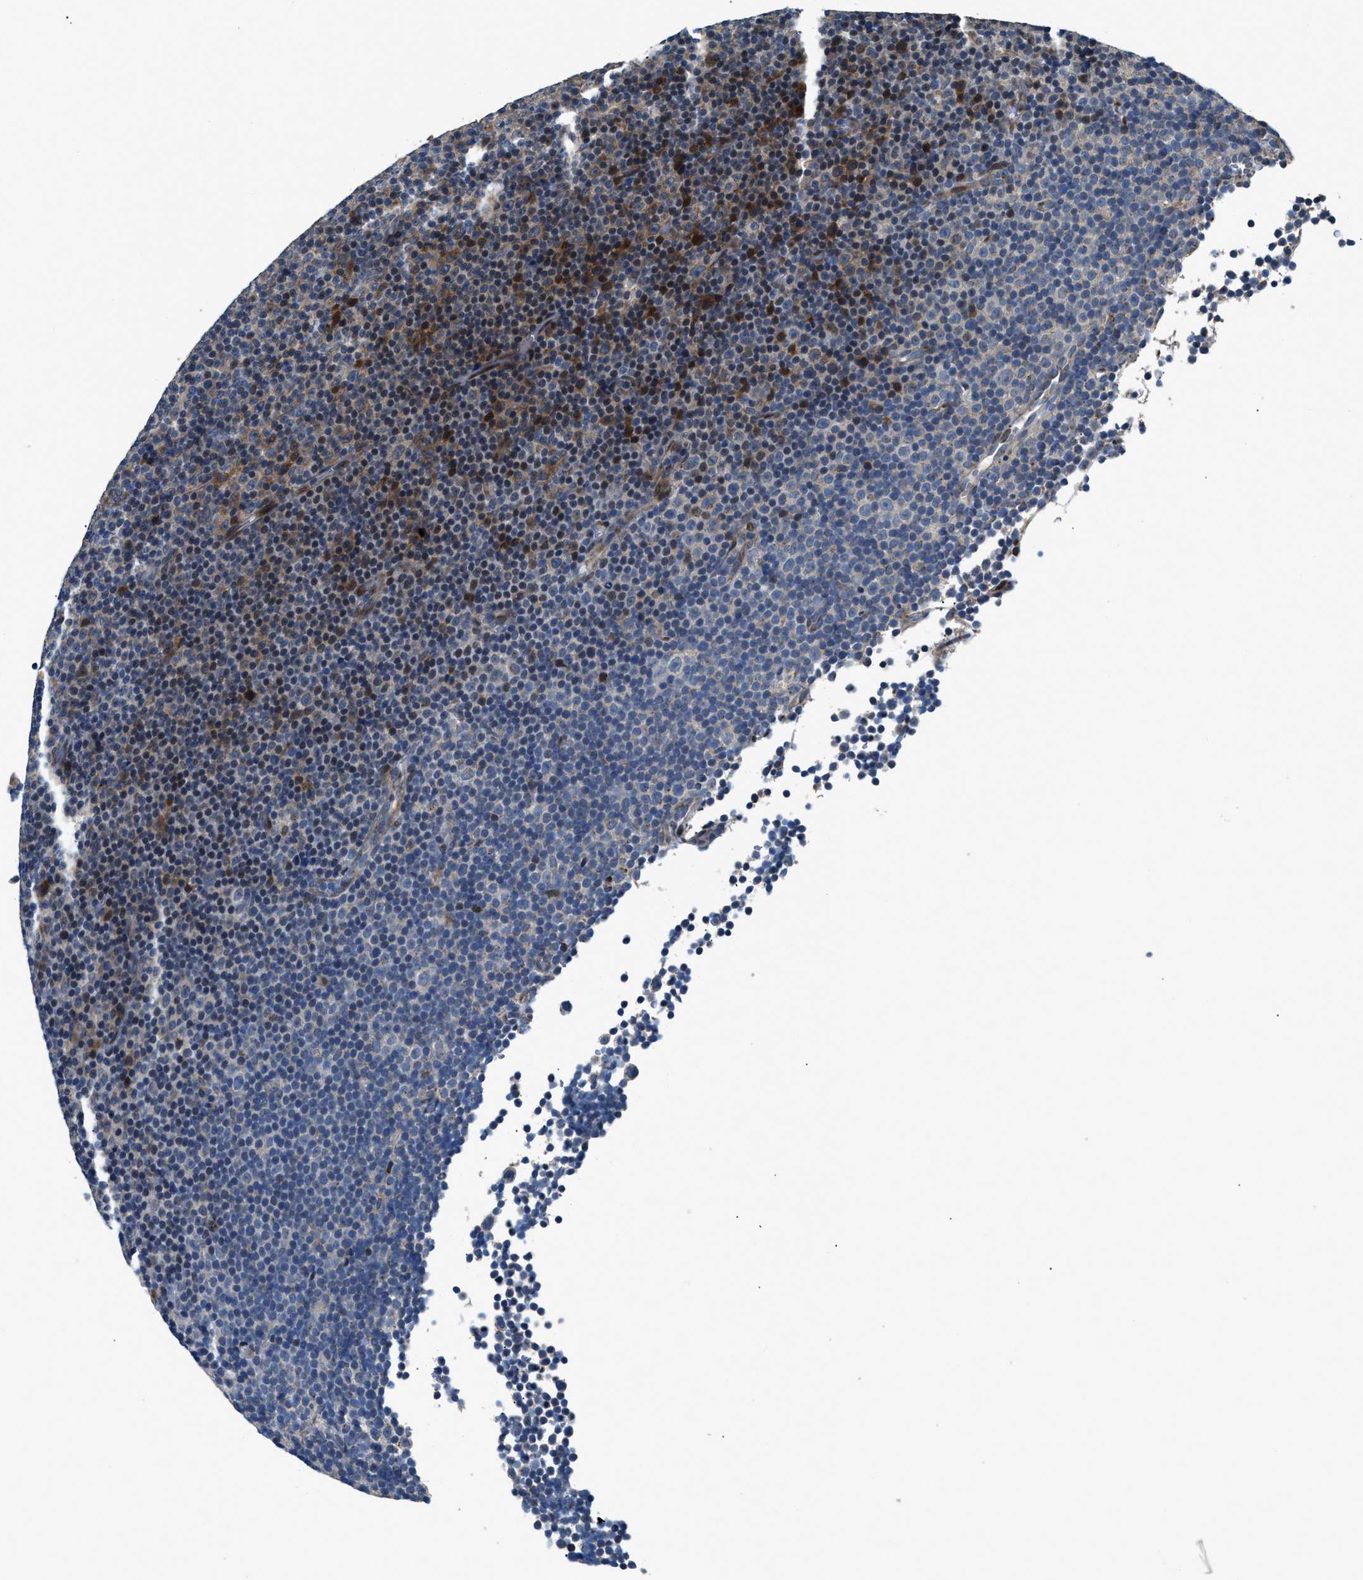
{"staining": {"intensity": "weak", "quantity": ">75%", "location": "cytoplasmic/membranous"}, "tissue": "lymphoma", "cell_type": "Tumor cells", "image_type": "cancer", "snomed": [{"axis": "morphology", "description": "Malignant lymphoma, non-Hodgkin's type, Low grade"}, {"axis": "topography", "description": "Lymph node"}], "caption": "Lymphoma stained for a protein (brown) shows weak cytoplasmic/membranous positive positivity in about >75% of tumor cells.", "gene": "FUT8", "patient": {"sex": "female", "age": 67}}